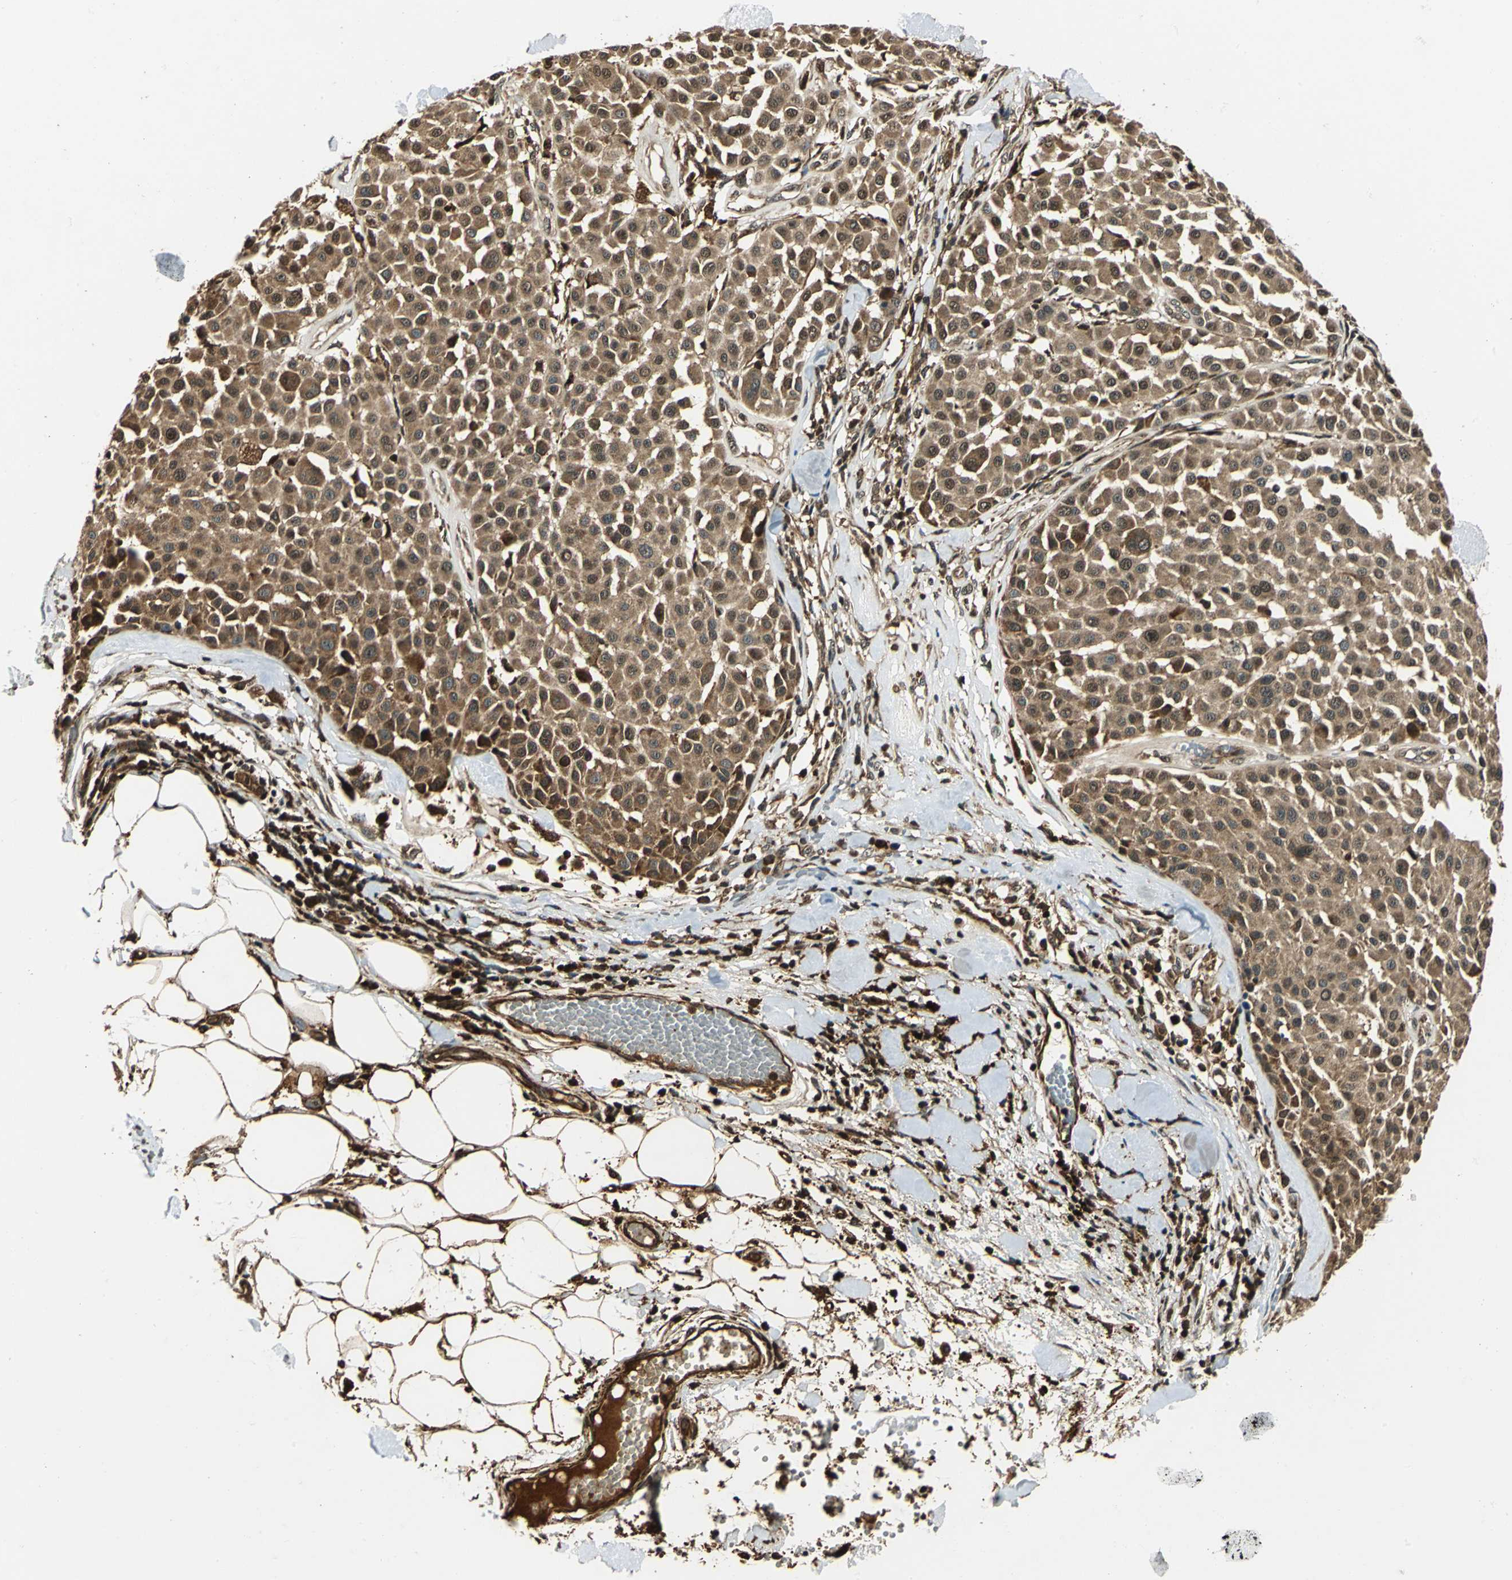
{"staining": {"intensity": "moderate", "quantity": ">75%", "location": "cytoplasmic/membranous,nuclear"}, "tissue": "melanoma", "cell_type": "Tumor cells", "image_type": "cancer", "snomed": [{"axis": "morphology", "description": "Malignant melanoma, Metastatic site"}, {"axis": "topography", "description": "Soft tissue"}], "caption": "A high-resolution image shows immunohistochemistry (IHC) staining of melanoma, which shows moderate cytoplasmic/membranous and nuclear staining in approximately >75% of tumor cells.", "gene": "PPP1R13L", "patient": {"sex": "male", "age": 41}}